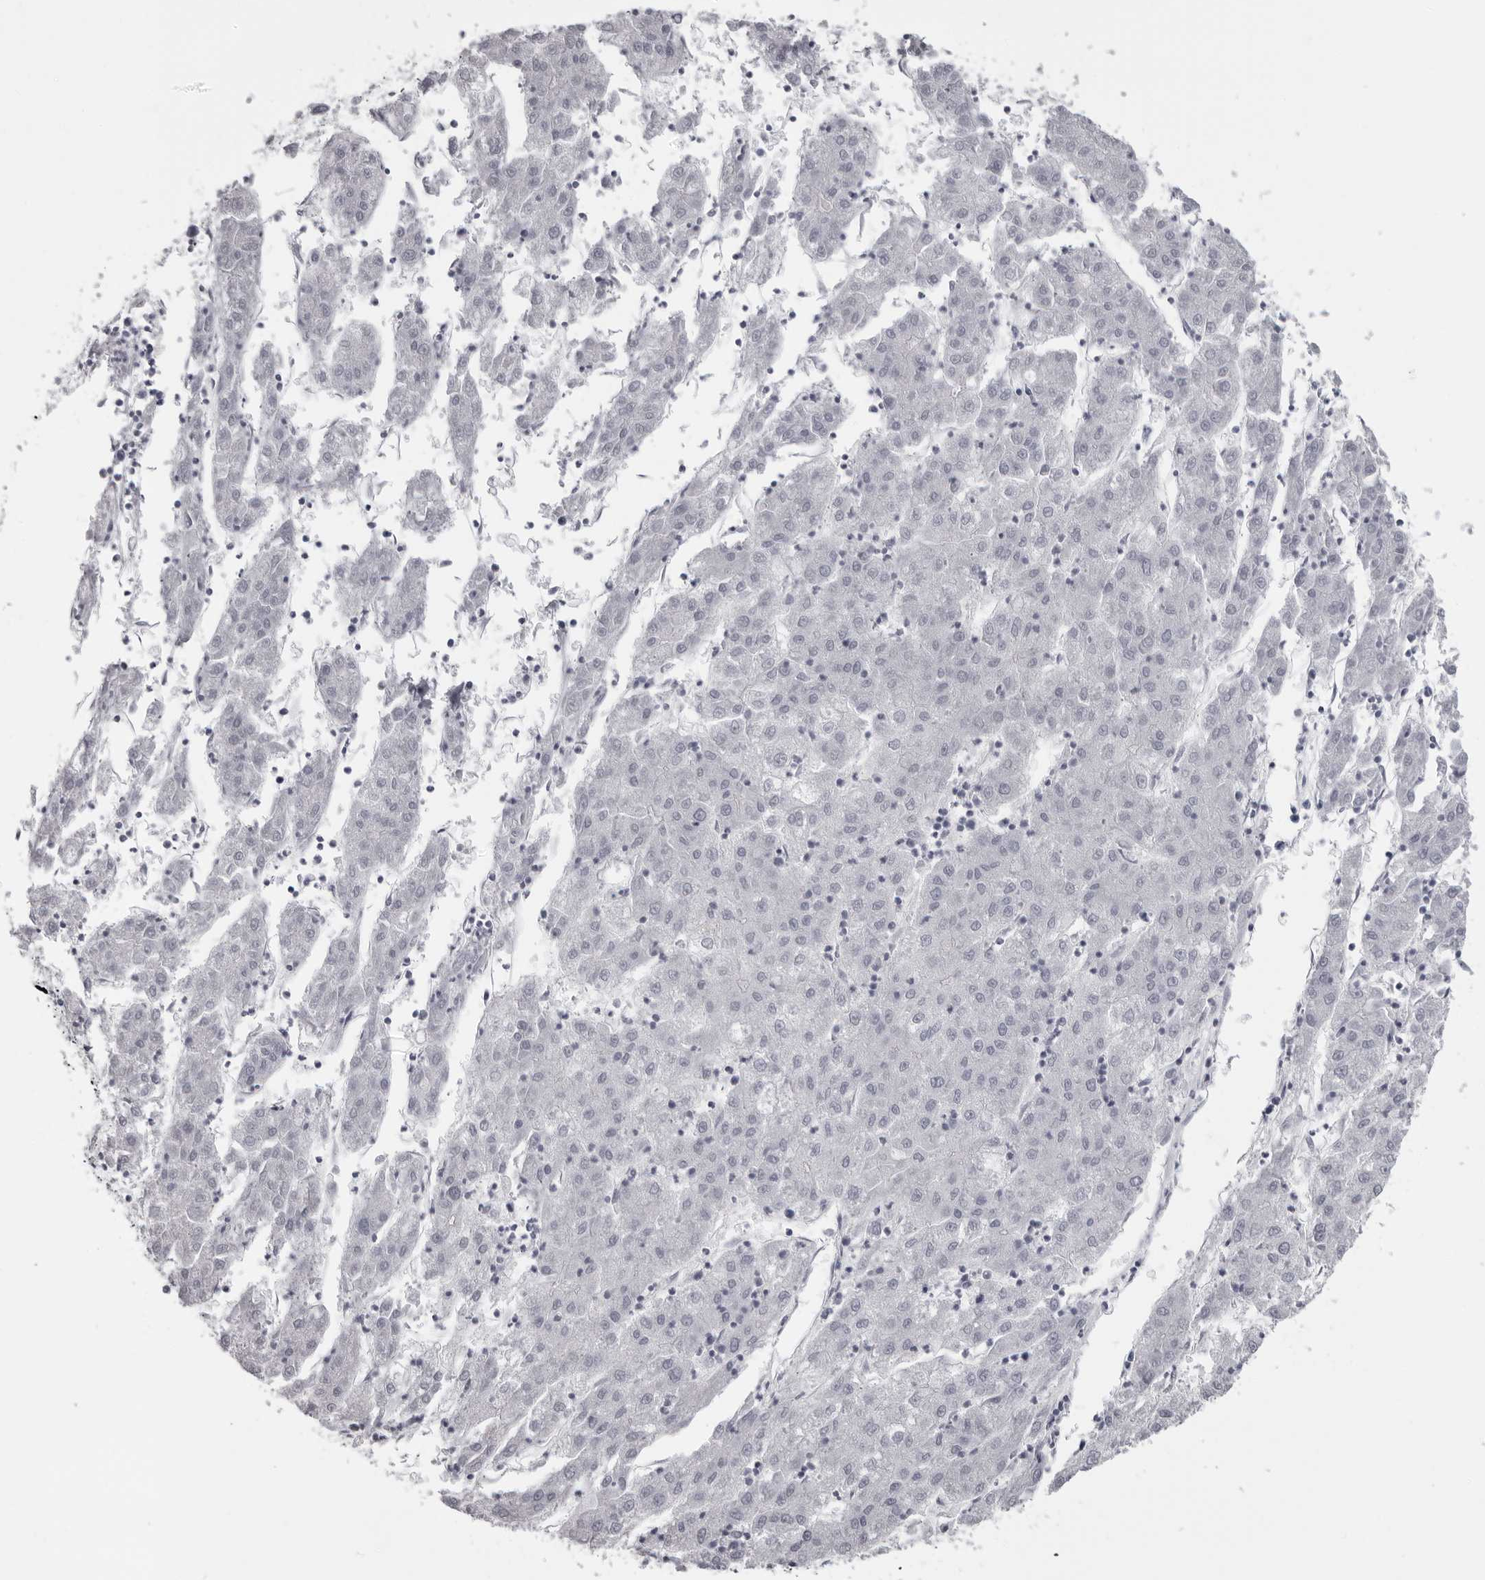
{"staining": {"intensity": "negative", "quantity": "none", "location": "none"}, "tissue": "liver cancer", "cell_type": "Tumor cells", "image_type": "cancer", "snomed": [{"axis": "morphology", "description": "Carcinoma, Hepatocellular, NOS"}, {"axis": "topography", "description": "Liver"}], "caption": "An immunohistochemistry (IHC) image of liver hepatocellular carcinoma is shown. There is no staining in tumor cells of liver hepatocellular carcinoma.", "gene": "DNALI1", "patient": {"sex": "male", "age": 72}}